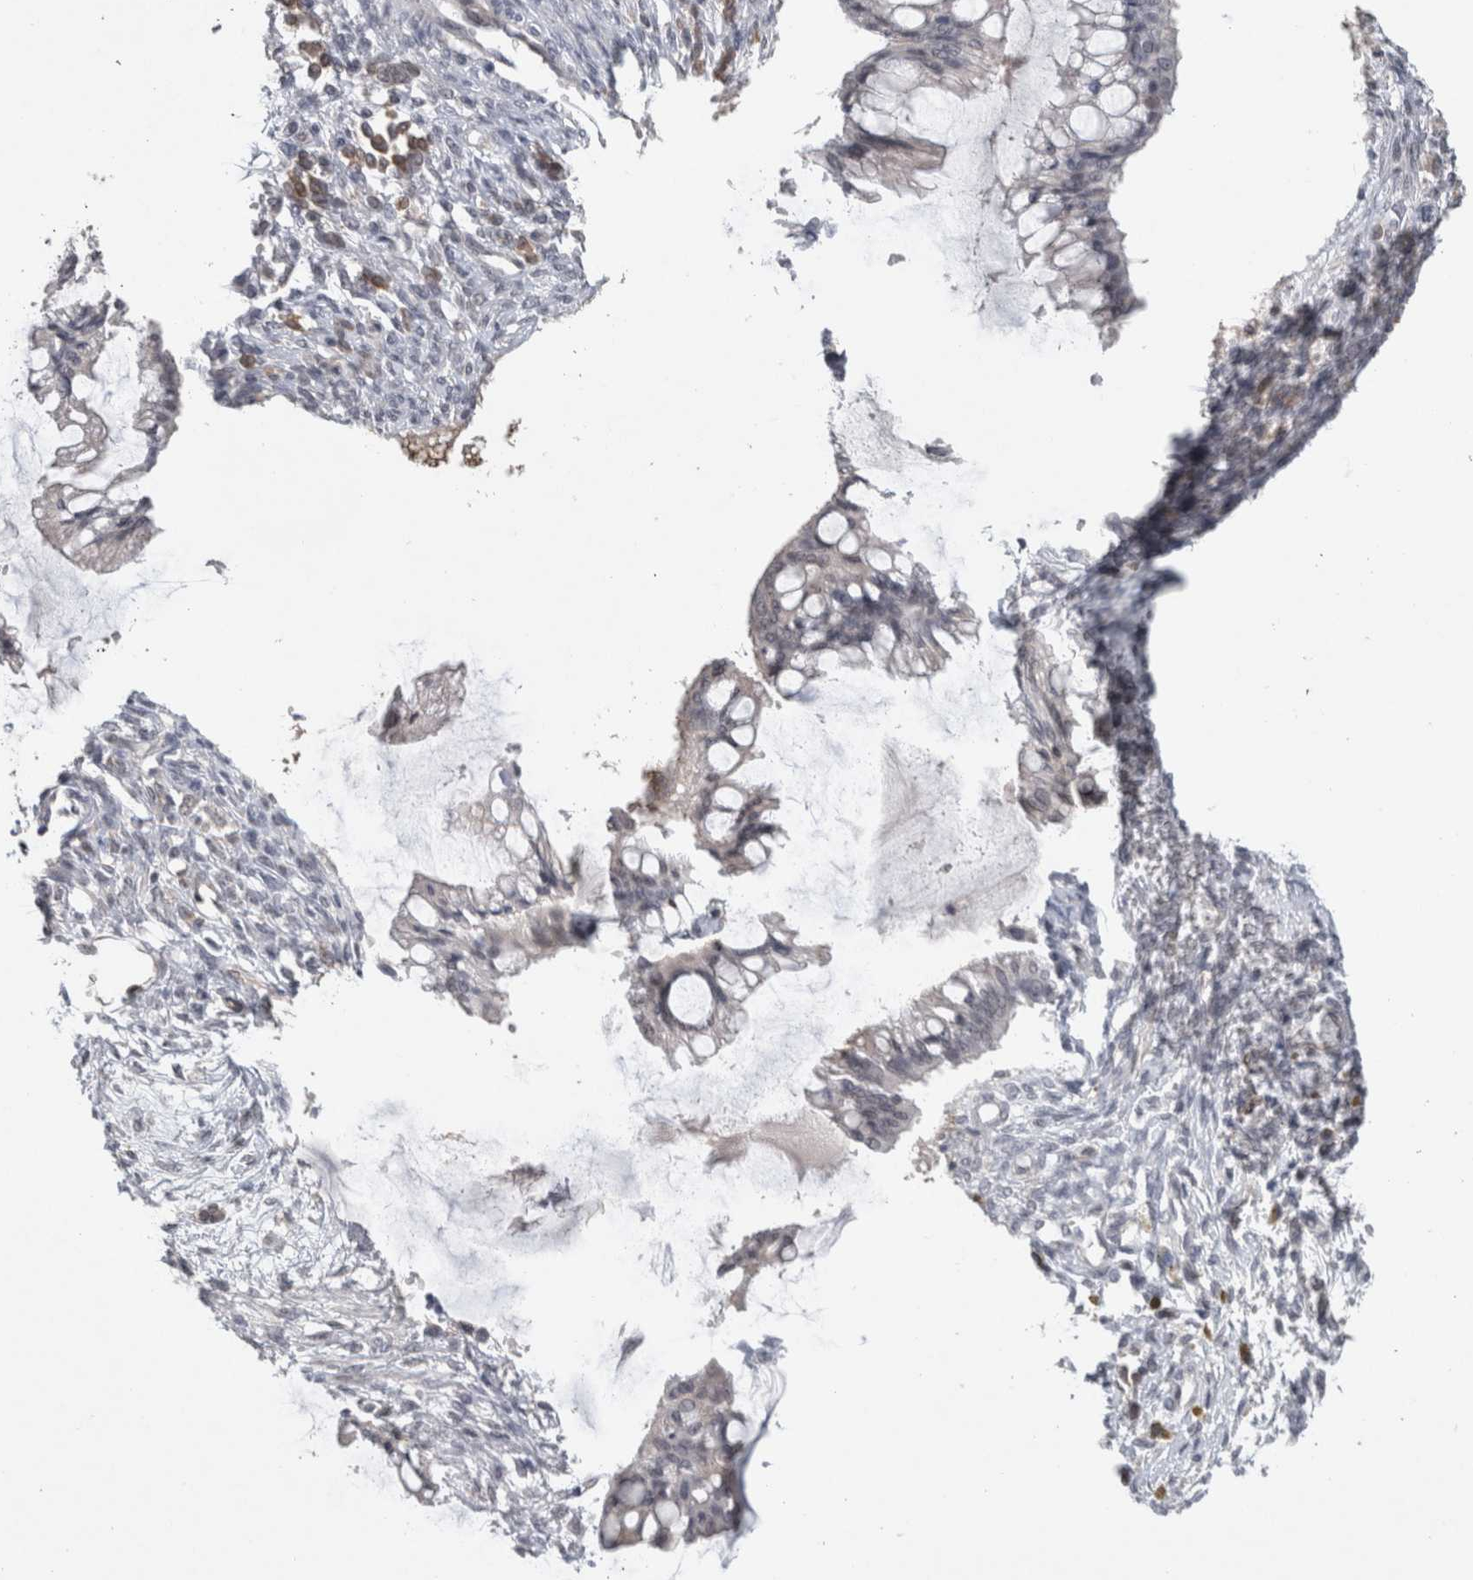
{"staining": {"intensity": "negative", "quantity": "none", "location": "none"}, "tissue": "ovarian cancer", "cell_type": "Tumor cells", "image_type": "cancer", "snomed": [{"axis": "morphology", "description": "Cystadenocarcinoma, mucinous, NOS"}, {"axis": "topography", "description": "Ovary"}], "caption": "This is an immunohistochemistry (IHC) micrograph of ovarian mucinous cystadenocarcinoma. There is no expression in tumor cells.", "gene": "PRXL2A", "patient": {"sex": "female", "age": 73}}